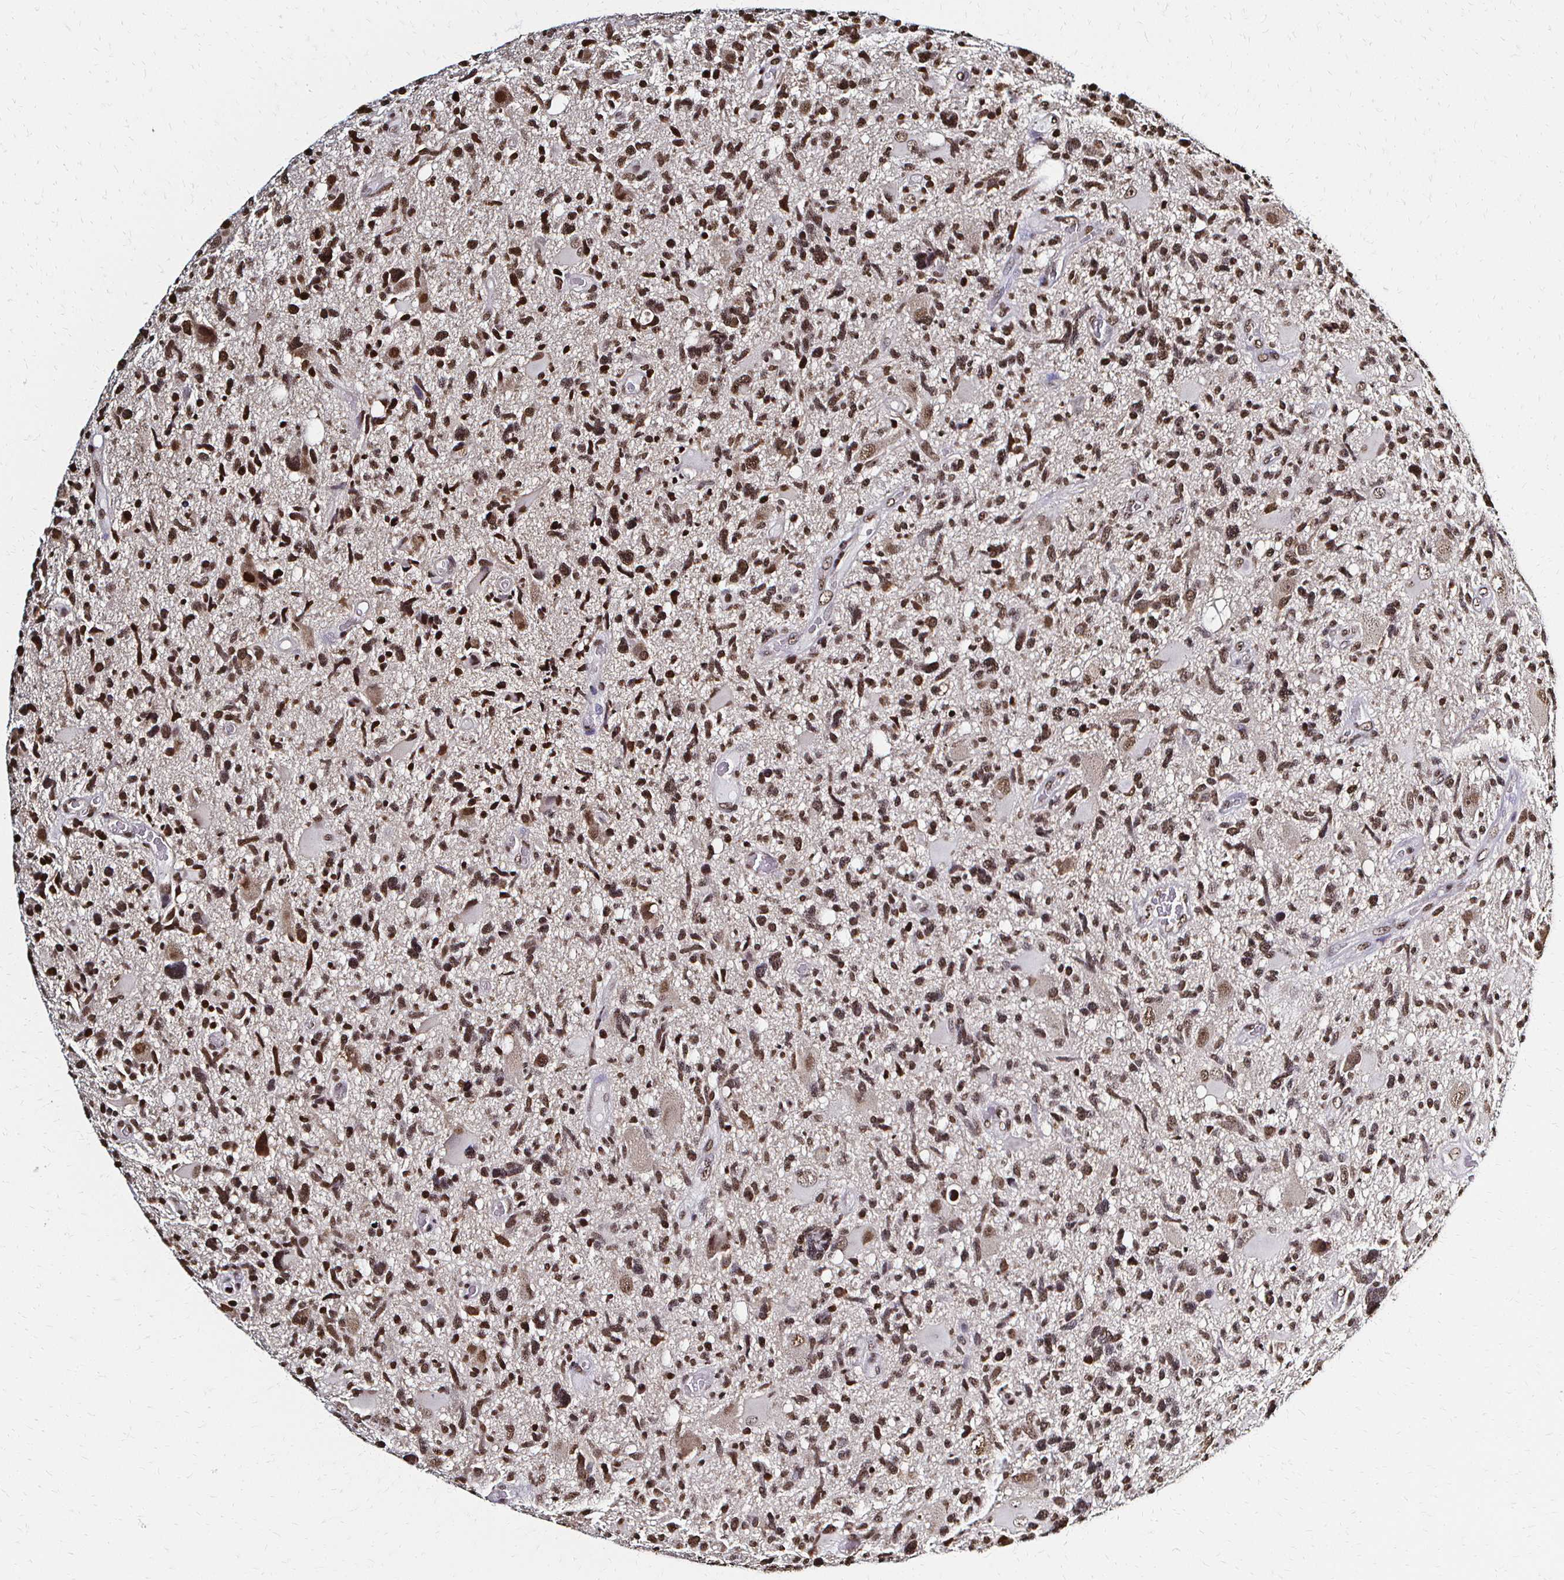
{"staining": {"intensity": "moderate", "quantity": ">75%", "location": "nuclear"}, "tissue": "glioma", "cell_type": "Tumor cells", "image_type": "cancer", "snomed": [{"axis": "morphology", "description": "Glioma, malignant, High grade"}, {"axis": "topography", "description": "Brain"}], "caption": "Protein expression analysis of human glioma reveals moderate nuclear positivity in approximately >75% of tumor cells.", "gene": "HOXA9", "patient": {"sex": "male", "age": 49}}